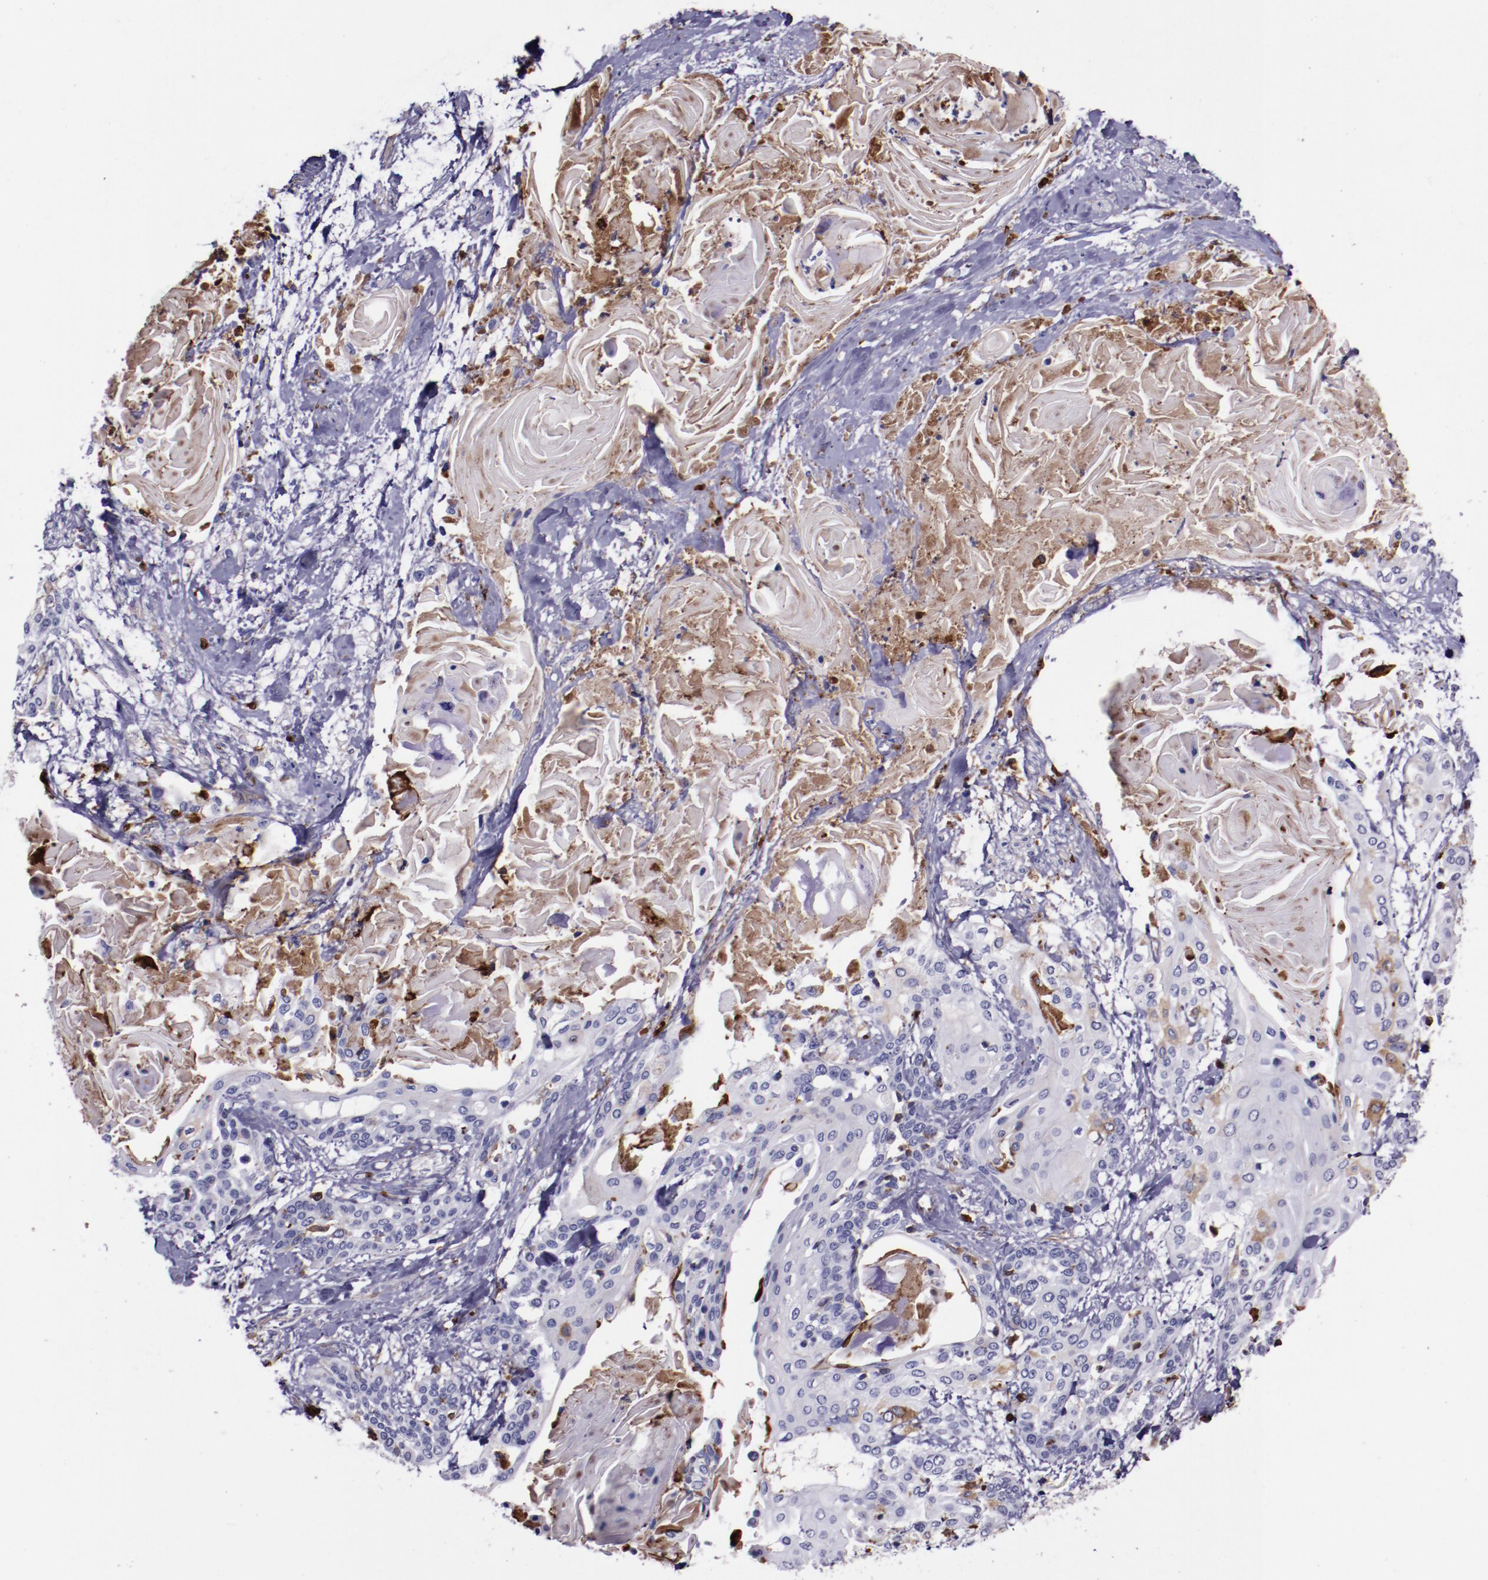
{"staining": {"intensity": "moderate", "quantity": "<25%", "location": "cytoplasmic/membranous"}, "tissue": "cervical cancer", "cell_type": "Tumor cells", "image_type": "cancer", "snomed": [{"axis": "morphology", "description": "Squamous cell carcinoma, NOS"}, {"axis": "topography", "description": "Cervix"}], "caption": "Protein staining reveals moderate cytoplasmic/membranous positivity in approximately <25% of tumor cells in cervical cancer (squamous cell carcinoma).", "gene": "APOH", "patient": {"sex": "female", "age": 57}}